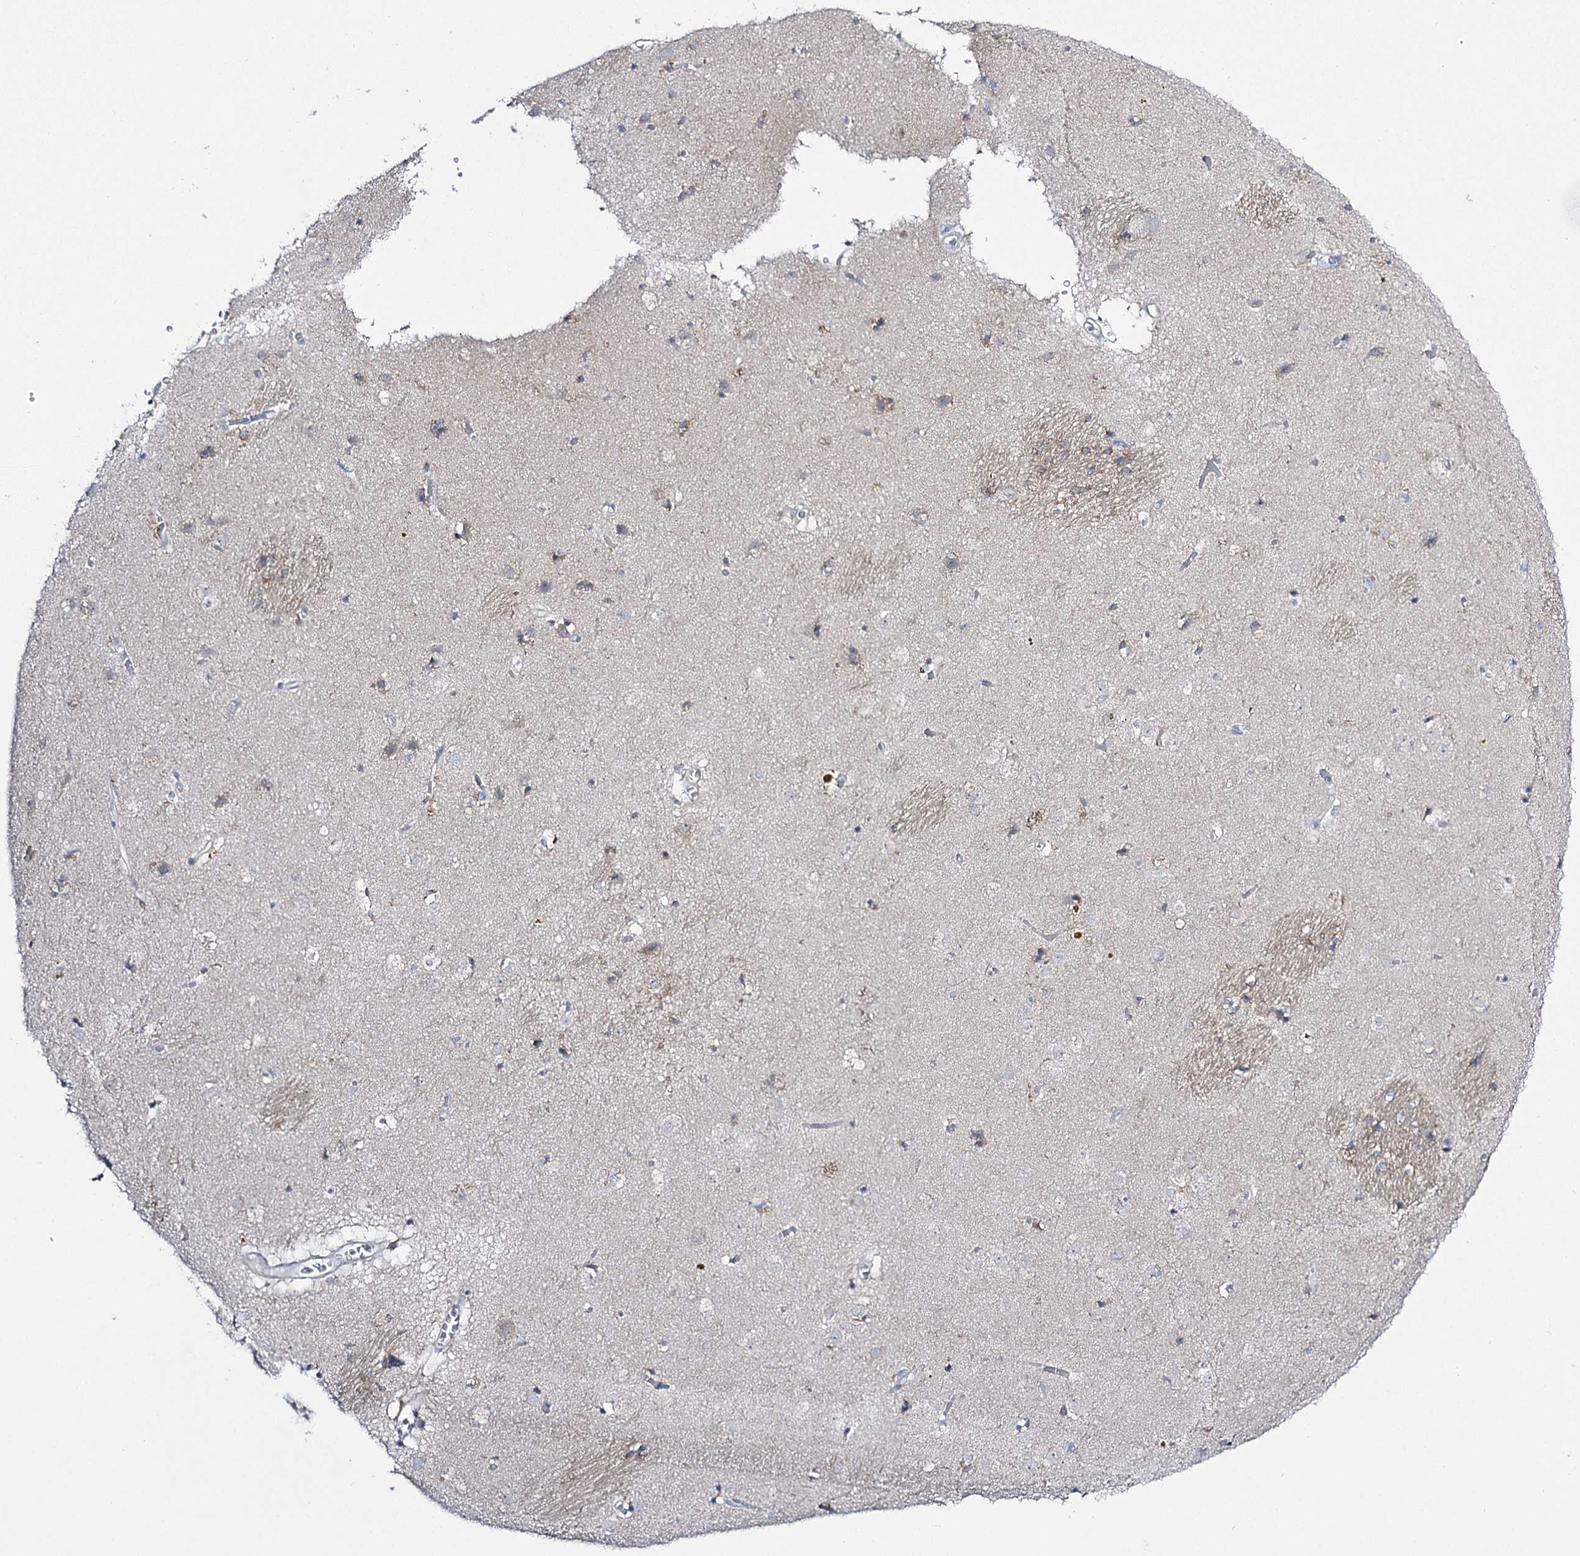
{"staining": {"intensity": "negative", "quantity": "none", "location": "none"}, "tissue": "caudate", "cell_type": "Glial cells", "image_type": "normal", "snomed": [{"axis": "morphology", "description": "Normal tissue, NOS"}, {"axis": "topography", "description": "Lateral ventricle wall"}], "caption": "IHC of normal human caudate reveals no expression in glial cells.", "gene": "CCDC88A", "patient": {"sex": "male", "age": 70}}